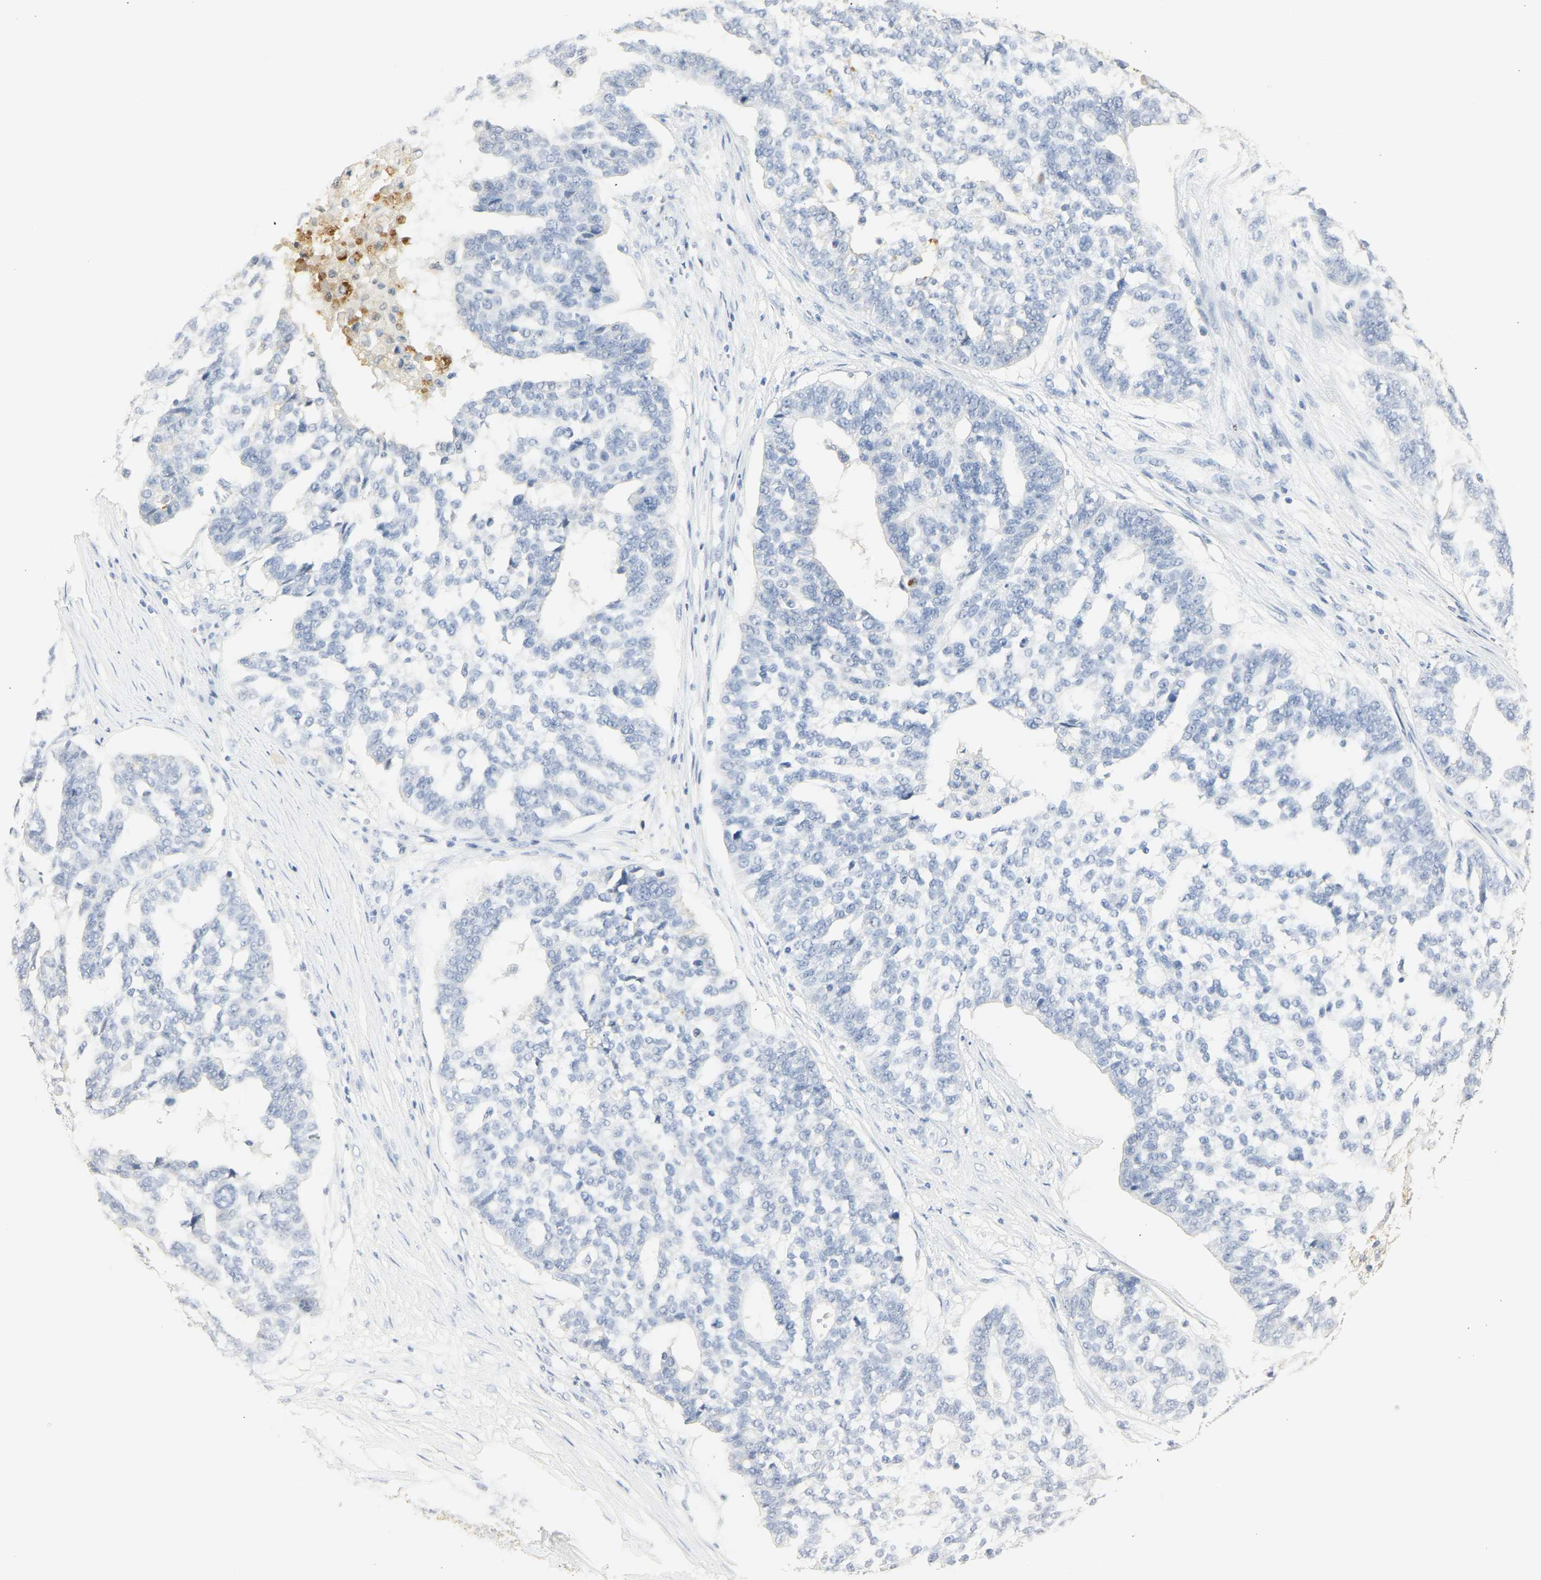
{"staining": {"intensity": "negative", "quantity": "none", "location": "none"}, "tissue": "ovarian cancer", "cell_type": "Tumor cells", "image_type": "cancer", "snomed": [{"axis": "morphology", "description": "Cystadenocarcinoma, serous, NOS"}, {"axis": "topography", "description": "Ovary"}], "caption": "High magnification brightfield microscopy of serous cystadenocarcinoma (ovarian) stained with DAB (brown) and counterstained with hematoxylin (blue): tumor cells show no significant expression.", "gene": "CEACAM5", "patient": {"sex": "female", "age": 59}}